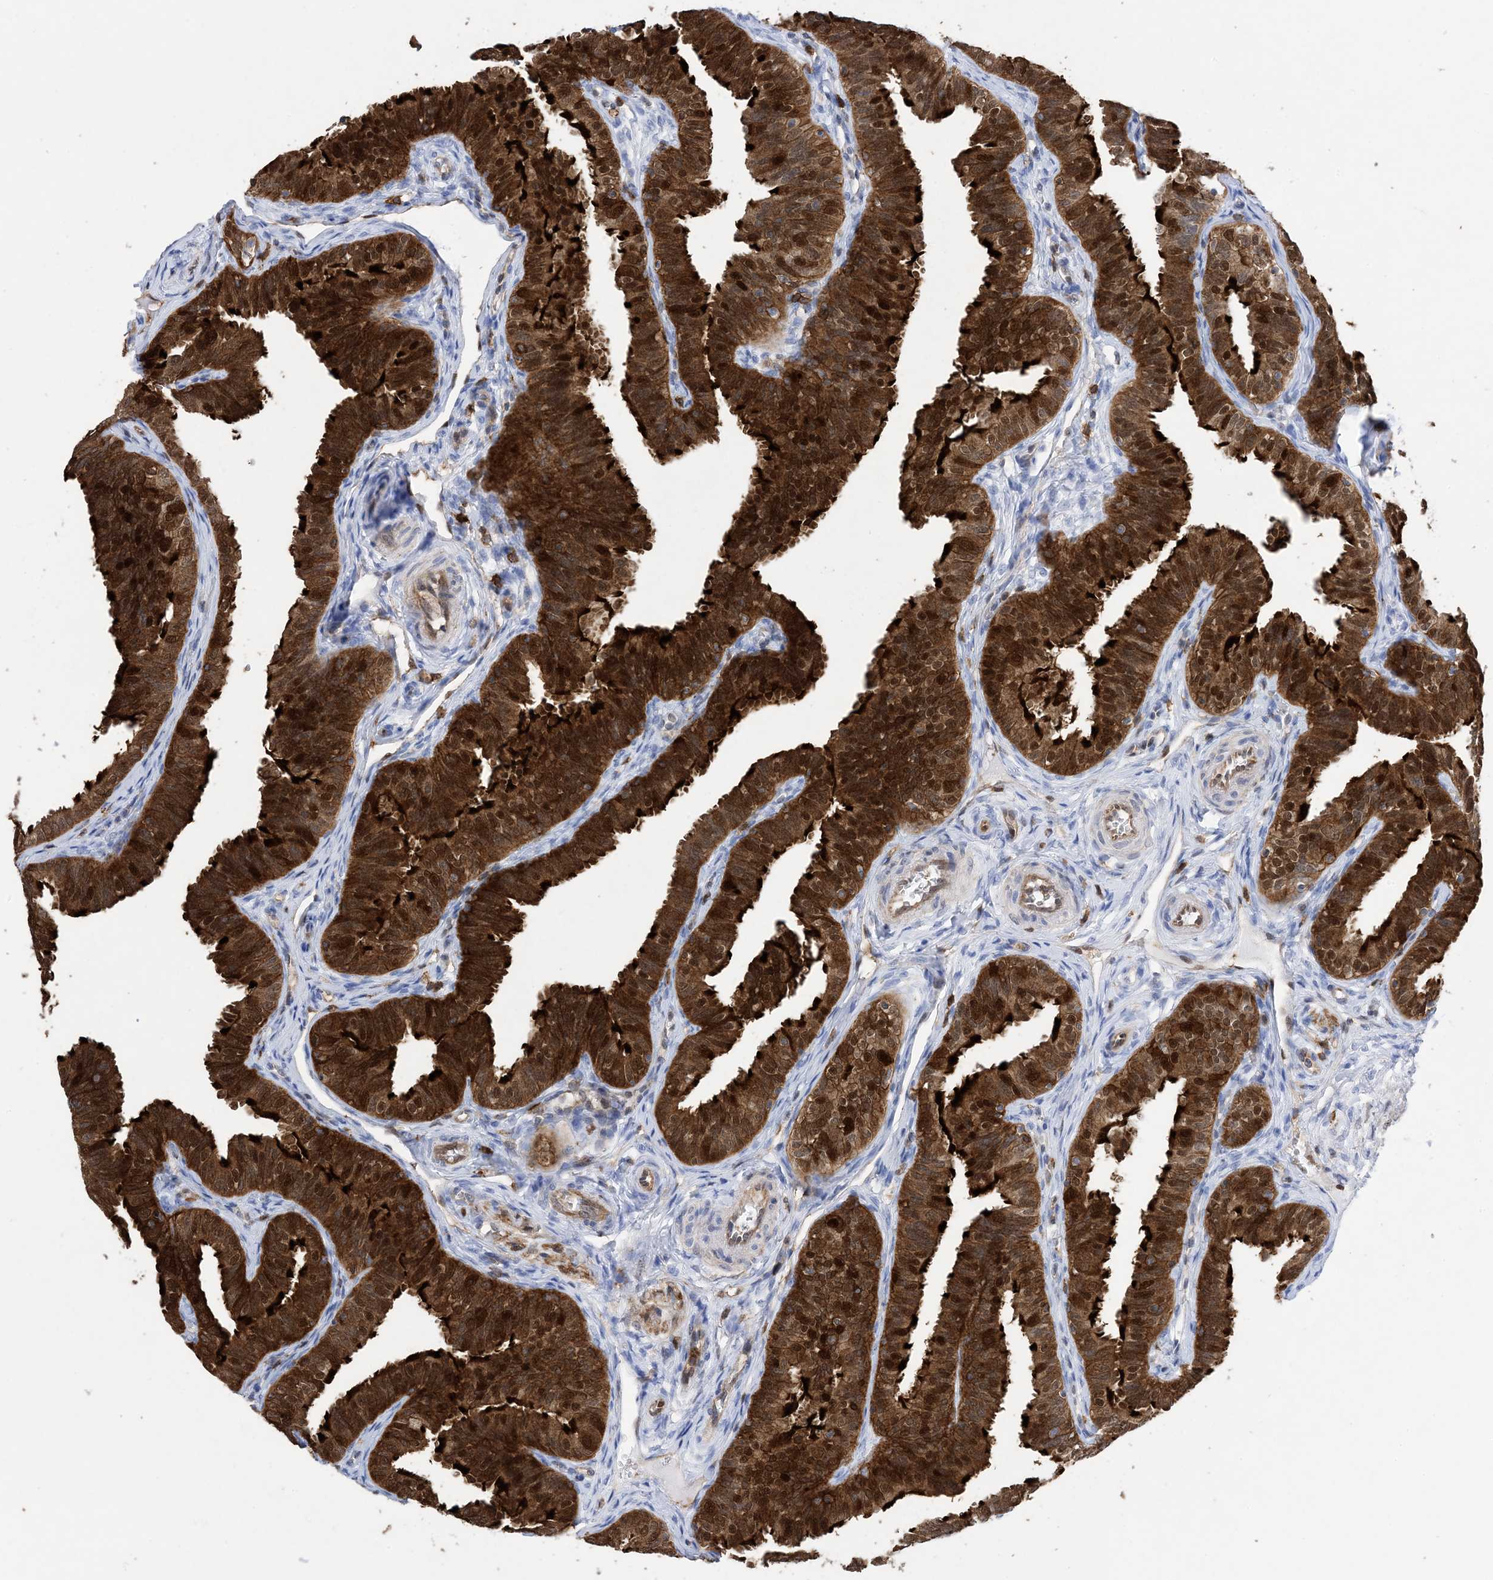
{"staining": {"intensity": "strong", "quantity": ">75%", "location": "cytoplasmic/membranous,nuclear"}, "tissue": "fallopian tube", "cell_type": "Glandular cells", "image_type": "normal", "snomed": [{"axis": "morphology", "description": "Normal tissue, NOS"}, {"axis": "topography", "description": "Fallopian tube"}], "caption": "Immunohistochemistry (DAB (3,3'-diaminobenzidine)) staining of normal fallopian tube shows strong cytoplasmic/membranous,nuclear protein positivity in approximately >75% of glandular cells. (DAB (3,3'-diaminobenzidine) = brown stain, brightfield microscopy at high magnification).", "gene": "ANXA1", "patient": {"sex": "female", "age": 35}}